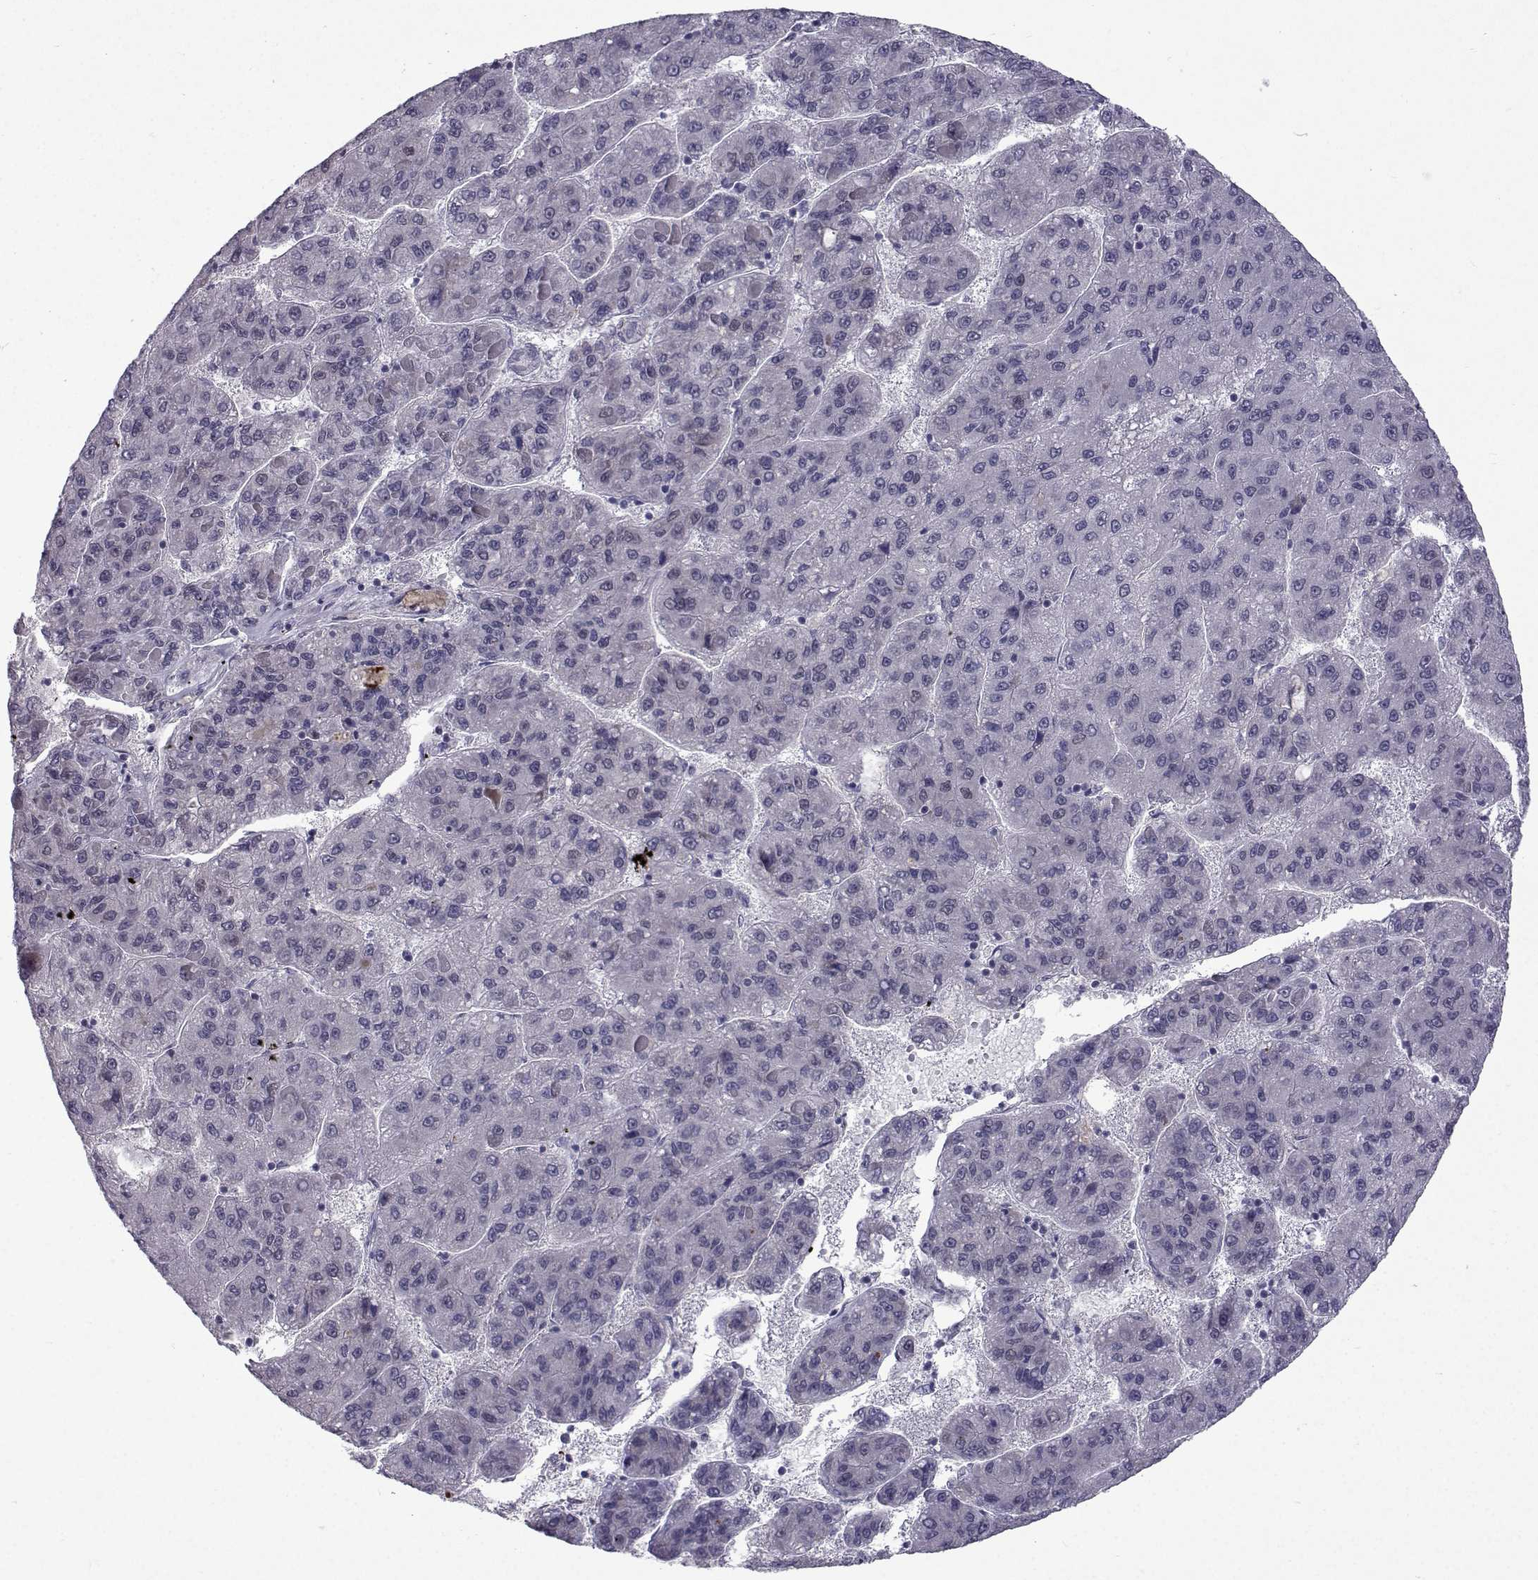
{"staining": {"intensity": "negative", "quantity": "none", "location": "none"}, "tissue": "liver cancer", "cell_type": "Tumor cells", "image_type": "cancer", "snomed": [{"axis": "morphology", "description": "Carcinoma, Hepatocellular, NOS"}, {"axis": "topography", "description": "Liver"}], "caption": "High magnification brightfield microscopy of liver cancer stained with DAB (brown) and counterstained with hematoxylin (blue): tumor cells show no significant staining. (DAB (3,3'-diaminobenzidine) immunohistochemistry visualized using brightfield microscopy, high magnification).", "gene": "RBM24", "patient": {"sex": "female", "age": 82}}